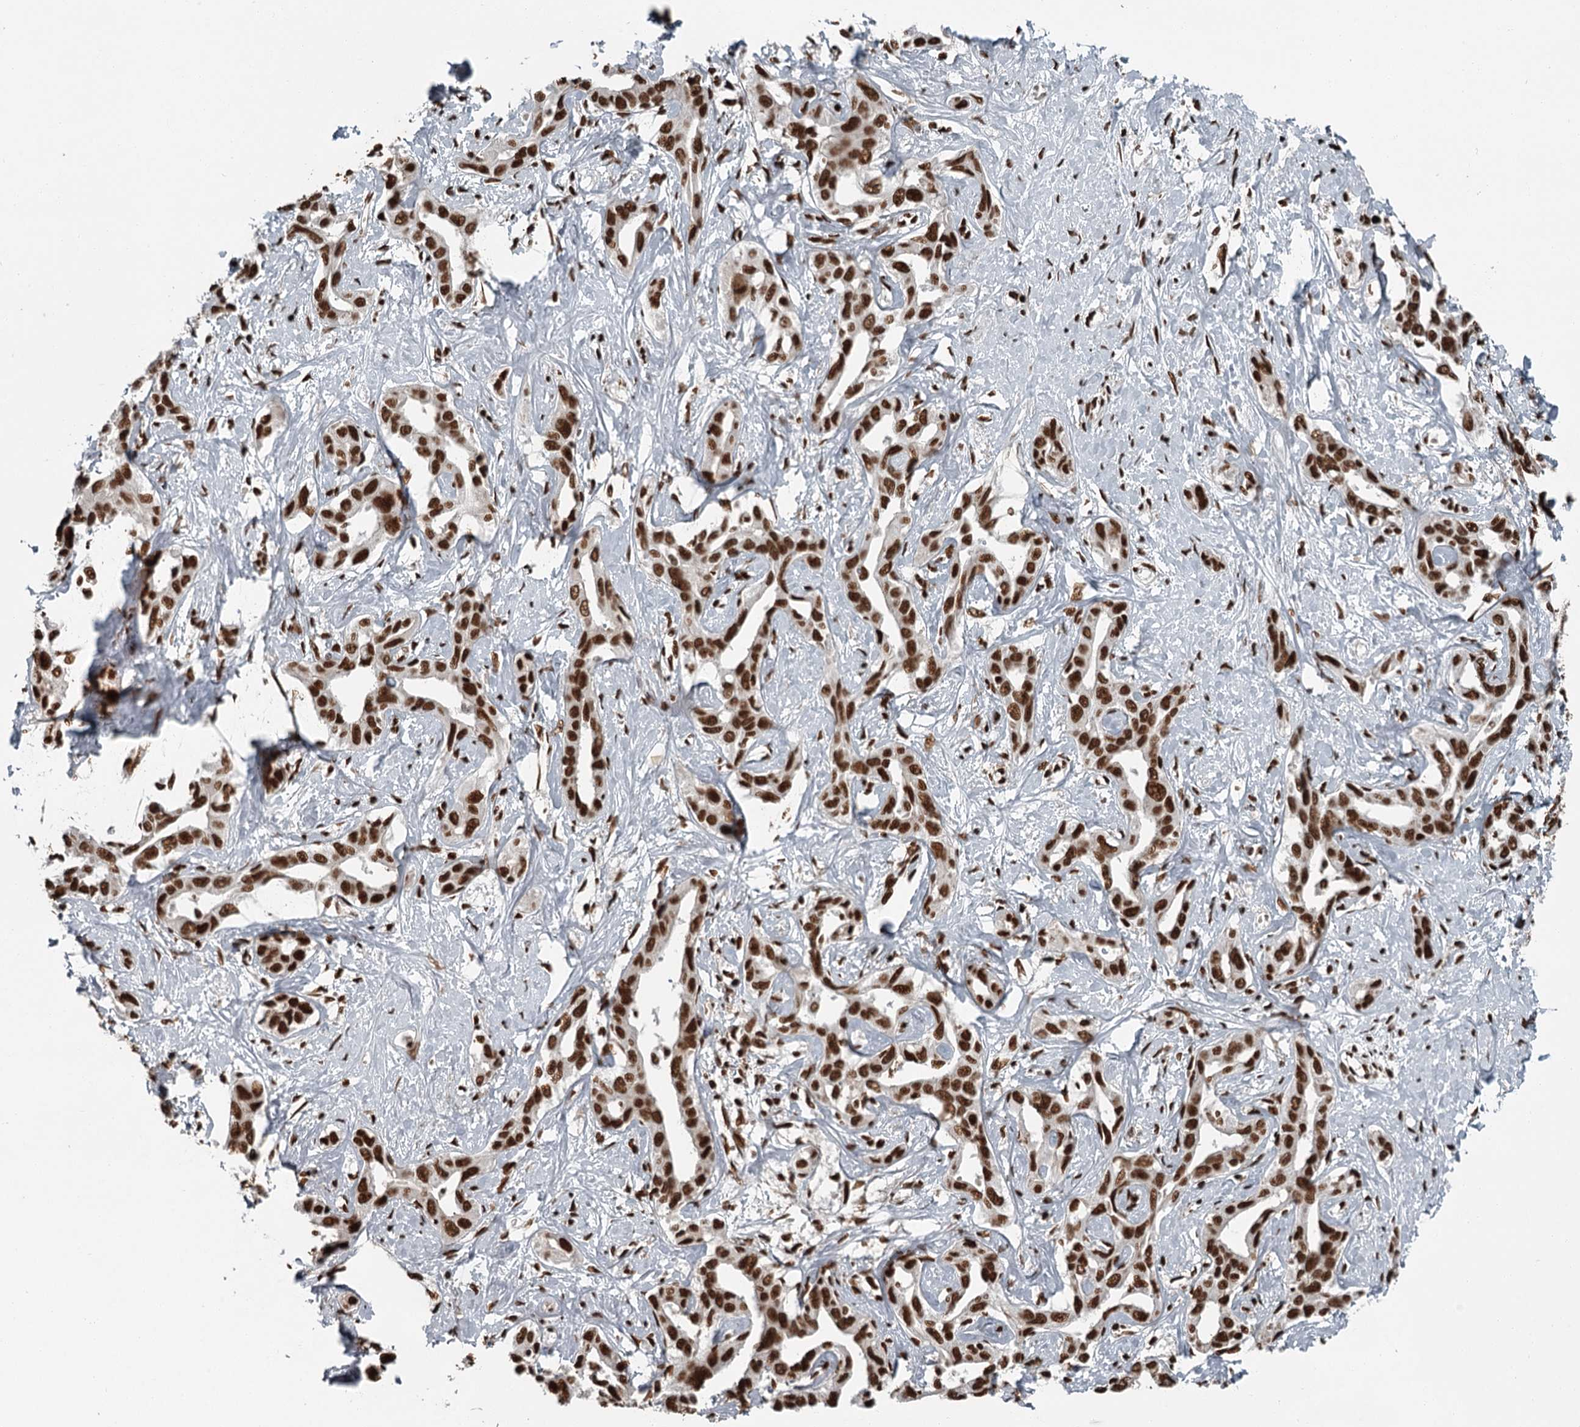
{"staining": {"intensity": "strong", "quantity": ">75%", "location": "nuclear"}, "tissue": "liver cancer", "cell_type": "Tumor cells", "image_type": "cancer", "snomed": [{"axis": "morphology", "description": "Cholangiocarcinoma"}, {"axis": "topography", "description": "Liver"}], "caption": "High-magnification brightfield microscopy of liver cholangiocarcinoma stained with DAB (3,3'-diaminobenzidine) (brown) and counterstained with hematoxylin (blue). tumor cells exhibit strong nuclear staining is appreciated in about>75% of cells.", "gene": "RBBP7", "patient": {"sex": "male", "age": 59}}